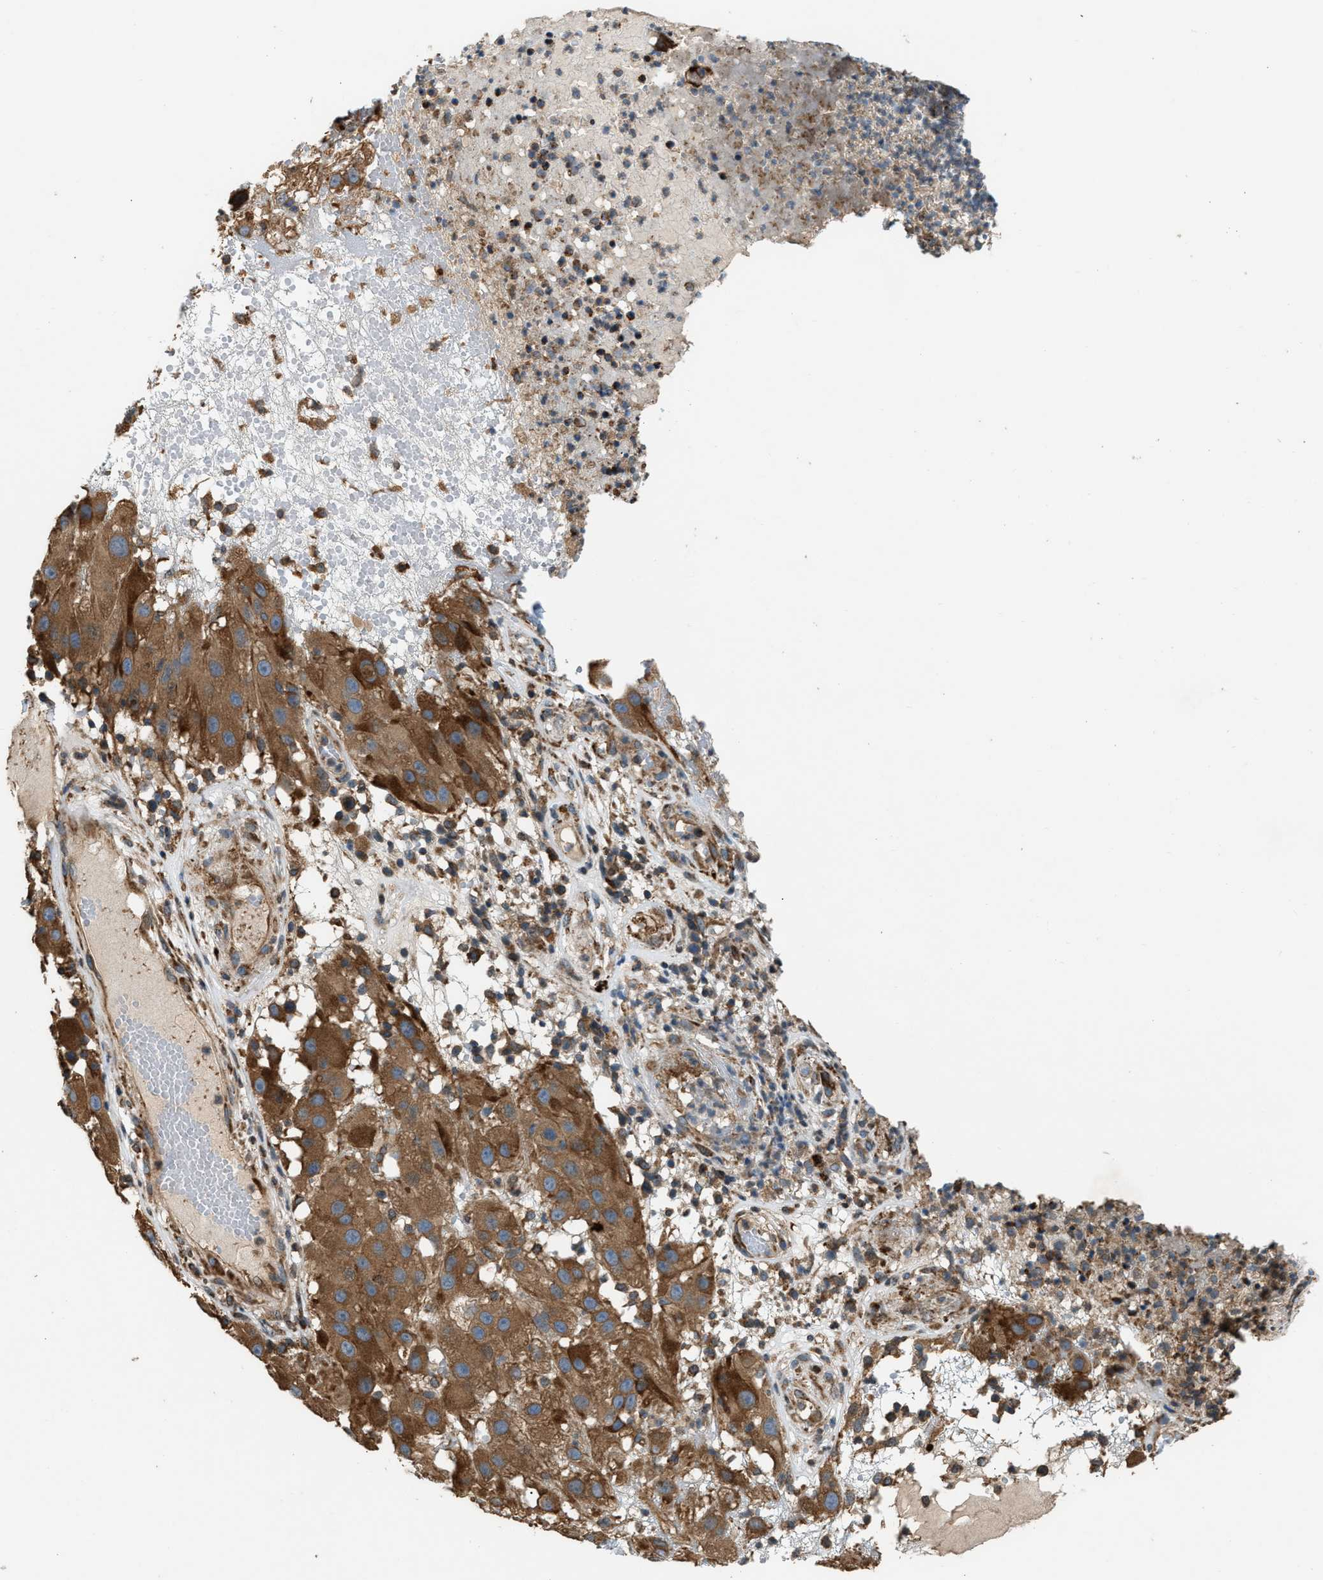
{"staining": {"intensity": "moderate", "quantity": ">75%", "location": "cytoplasmic/membranous"}, "tissue": "melanoma", "cell_type": "Tumor cells", "image_type": "cancer", "snomed": [{"axis": "morphology", "description": "Malignant melanoma, NOS"}, {"axis": "topography", "description": "Skin"}], "caption": "Malignant melanoma stained with immunohistochemistry (IHC) shows moderate cytoplasmic/membranous positivity in about >75% of tumor cells.", "gene": "BAIAP2L1", "patient": {"sex": "female", "age": 81}}